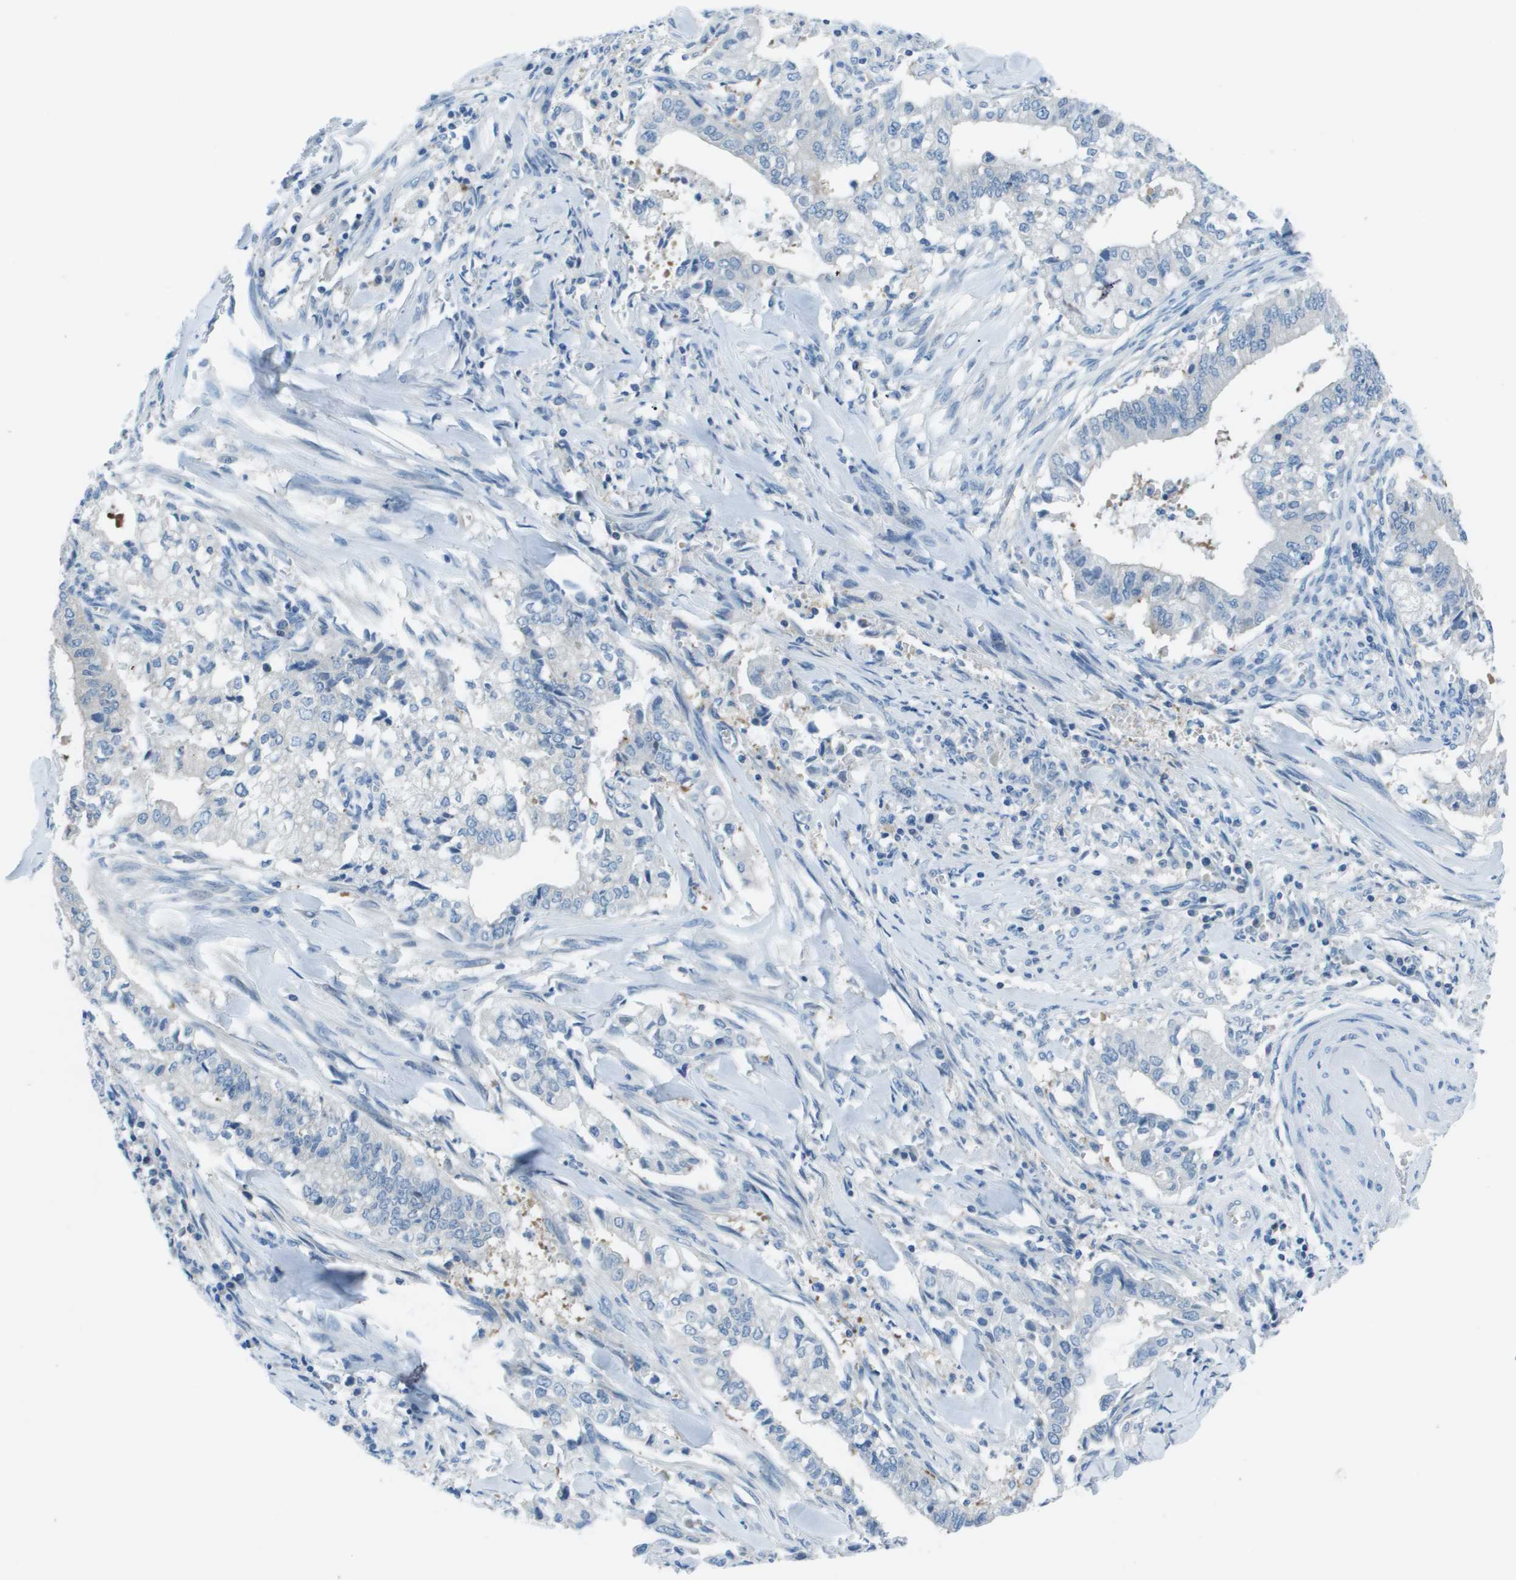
{"staining": {"intensity": "negative", "quantity": "none", "location": "none"}, "tissue": "cervical cancer", "cell_type": "Tumor cells", "image_type": "cancer", "snomed": [{"axis": "morphology", "description": "Adenocarcinoma, NOS"}, {"axis": "topography", "description": "Cervix"}], "caption": "Immunohistochemistry (IHC) photomicrograph of neoplastic tissue: cervical cancer (adenocarcinoma) stained with DAB (3,3'-diaminobenzidine) displays no significant protein staining in tumor cells.", "gene": "STIP1", "patient": {"sex": "female", "age": 44}}